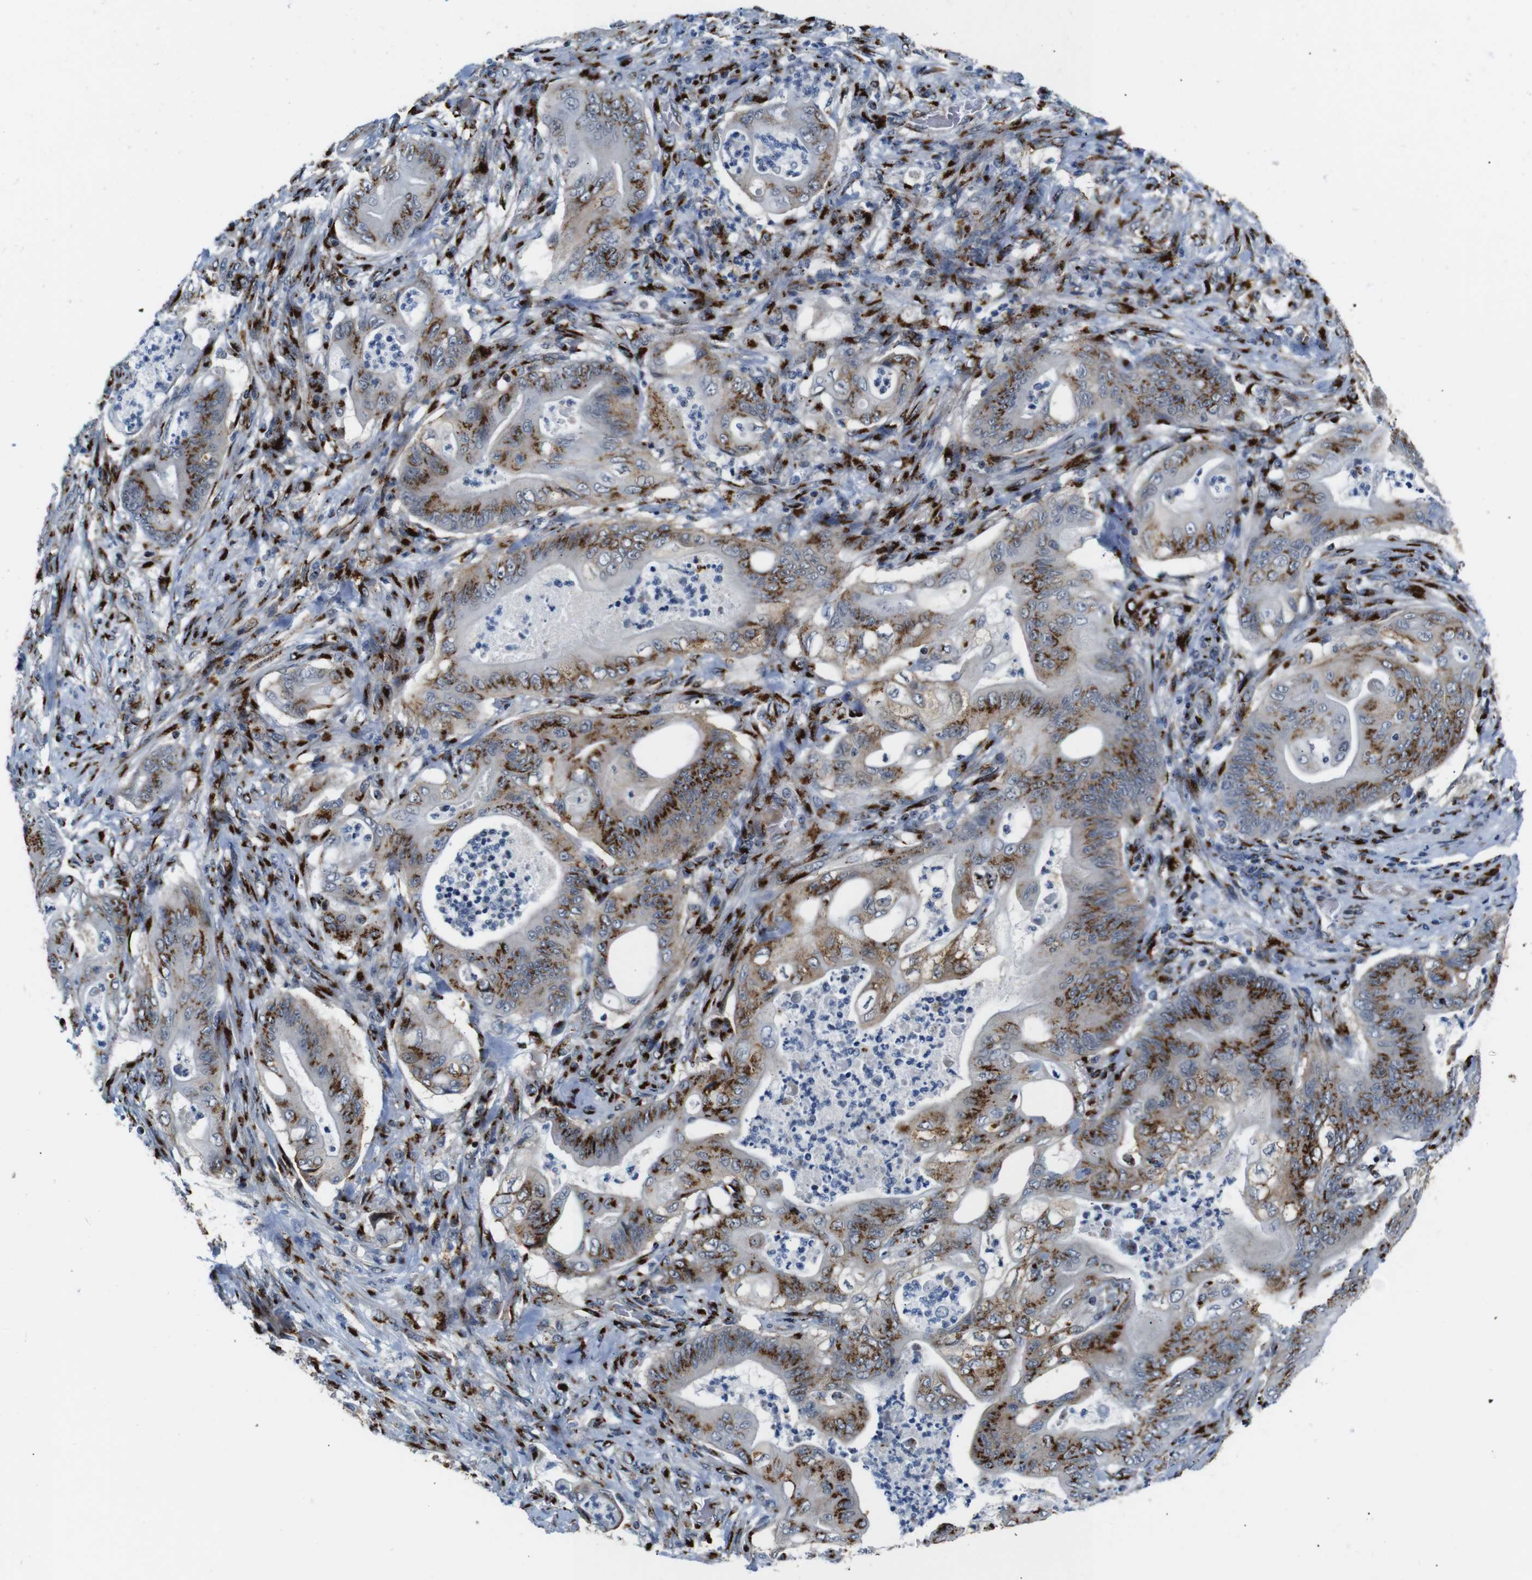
{"staining": {"intensity": "moderate", "quantity": ">75%", "location": "cytoplasmic/membranous"}, "tissue": "stomach cancer", "cell_type": "Tumor cells", "image_type": "cancer", "snomed": [{"axis": "morphology", "description": "Adenocarcinoma, NOS"}, {"axis": "topography", "description": "Stomach"}], "caption": "Protein analysis of adenocarcinoma (stomach) tissue exhibits moderate cytoplasmic/membranous staining in approximately >75% of tumor cells.", "gene": "TGOLN2", "patient": {"sex": "female", "age": 73}}